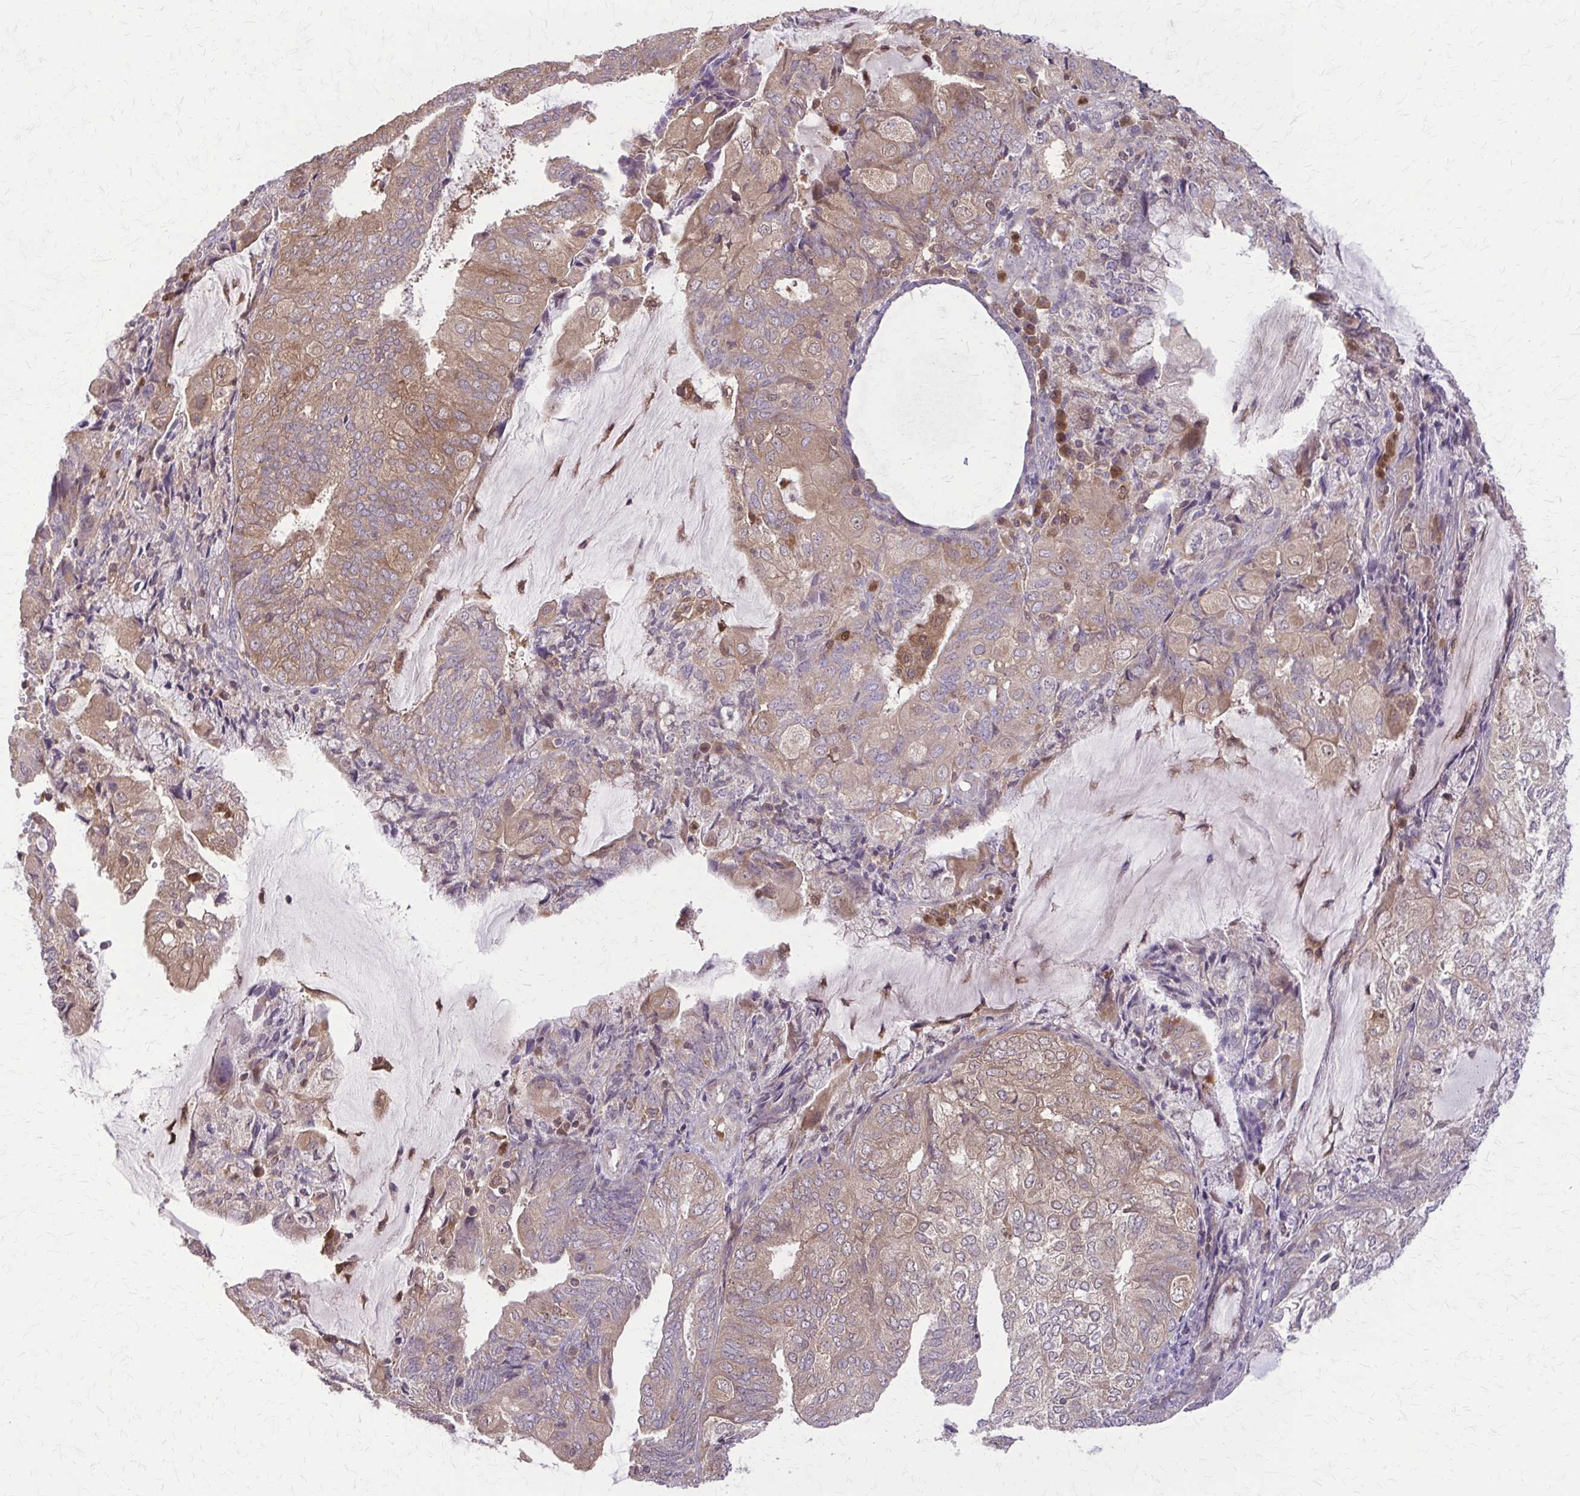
{"staining": {"intensity": "moderate", "quantity": "25%-75%", "location": "cytoplasmic/membranous"}, "tissue": "endometrial cancer", "cell_type": "Tumor cells", "image_type": "cancer", "snomed": [{"axis": "morphology", "description": "Adenocarcinoma, NOS"}, {"axis": "topography", "description": "Endometrium"}], "caption": "Immunohistochemical staining of human adenocarcinoma (endometrial) reveals medium levels of moderate cytoplasmic/membranous positivity in approximately 25%-75% of tumor cells.", "gene": "NRBF2", "patient": {"sex": "female", "age": 81}}